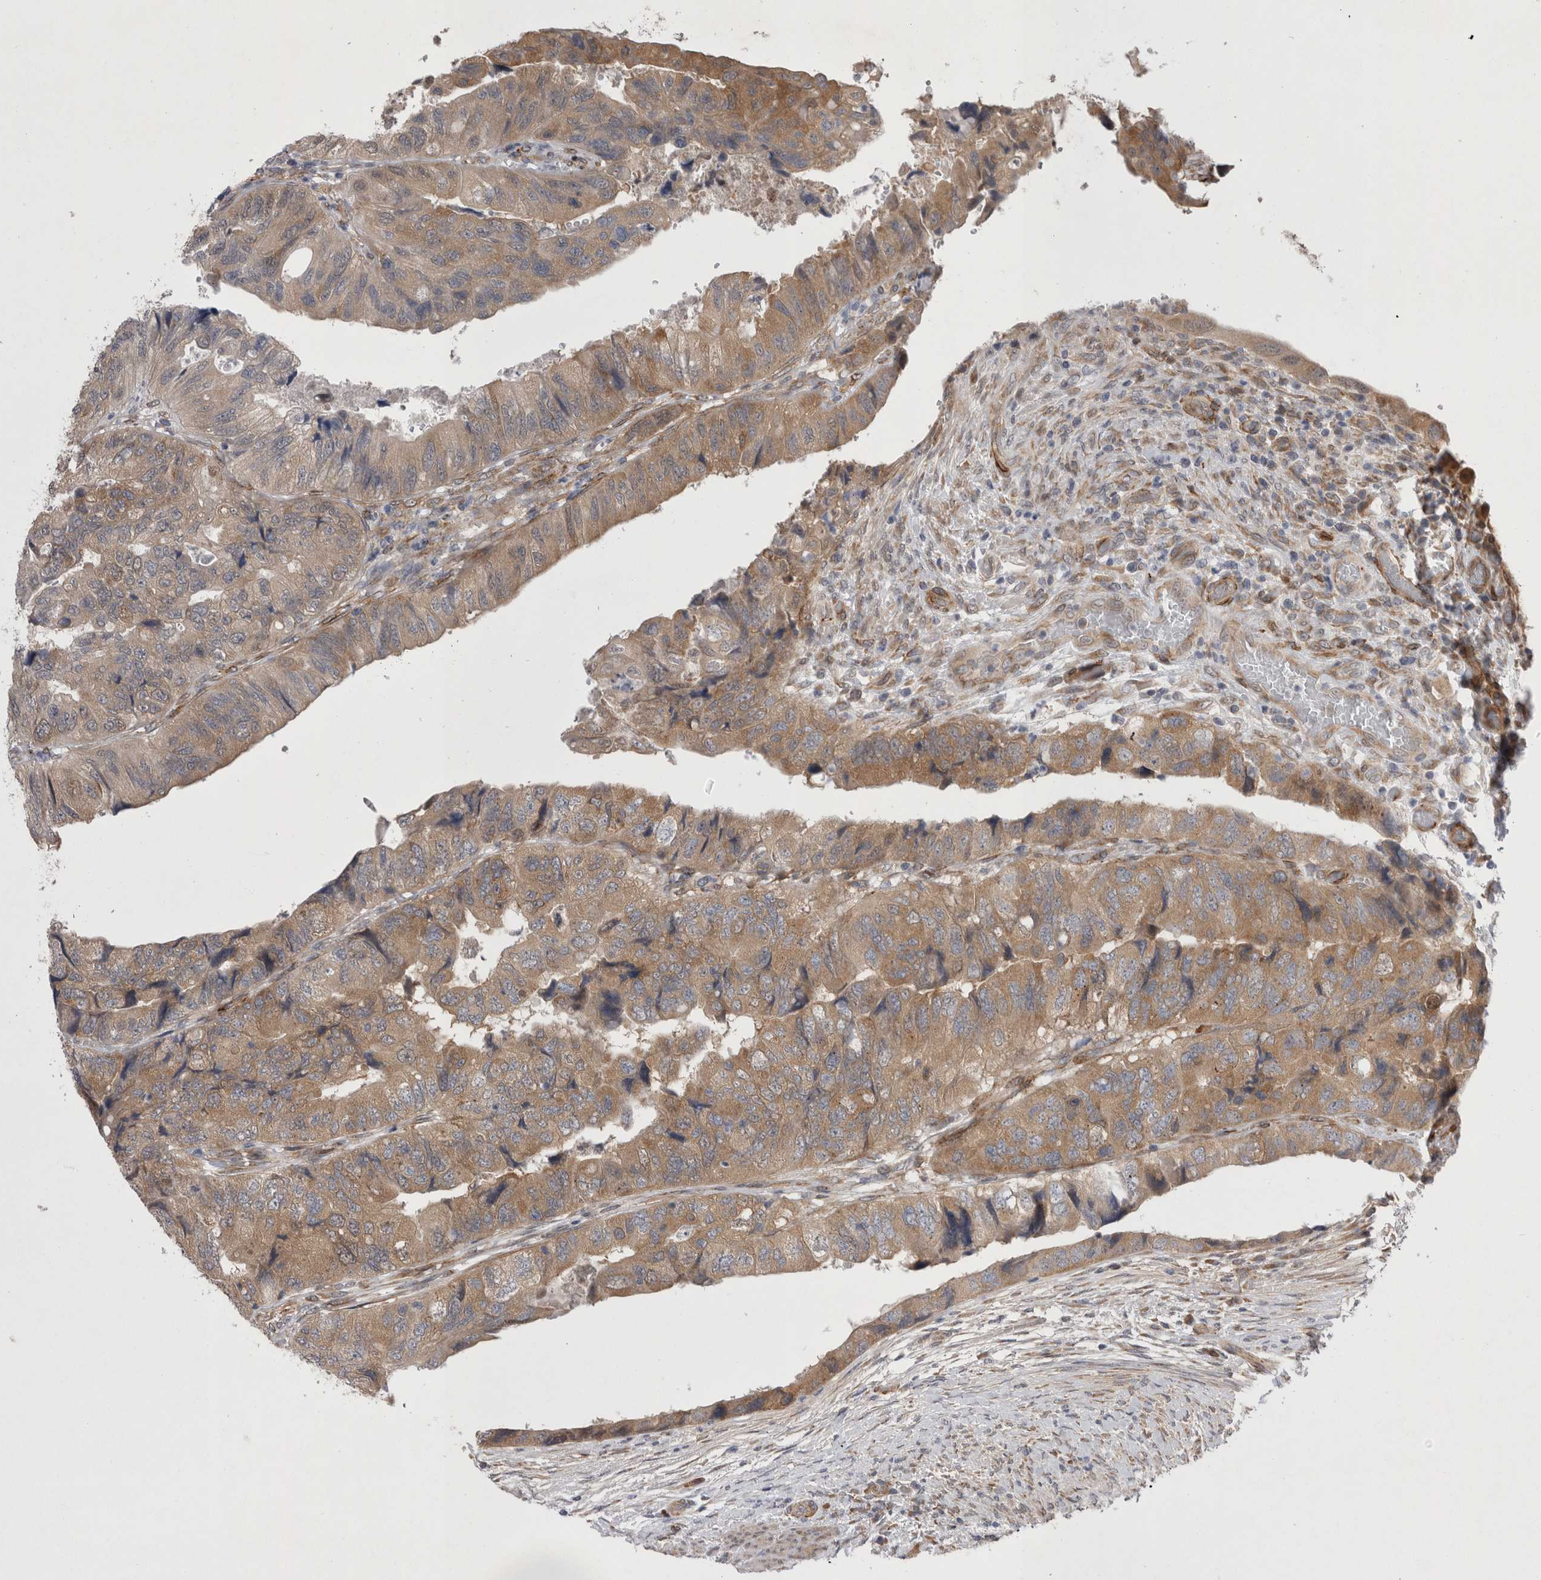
{"staining": {"intensity": "moderate", "quantity": ">75%", "location": "cytoplasmic/membranous"}, "tissue": "colorectal cancer", "cell_type": "Tumor cells", "image_type": "cancer", "snomed": [{"axis": "morphology", "description": "Adenocarcinoma, NOS"}, {"axis": "topography", "description": "Rectum"}], "caption": "Protein staining of colorectal cancer tissue displays moderate cytoplasmic/membranous expression in about >75% of tumor cells.", "gene": "DDX6", "patient": {"sex": "male", "age": 63}}